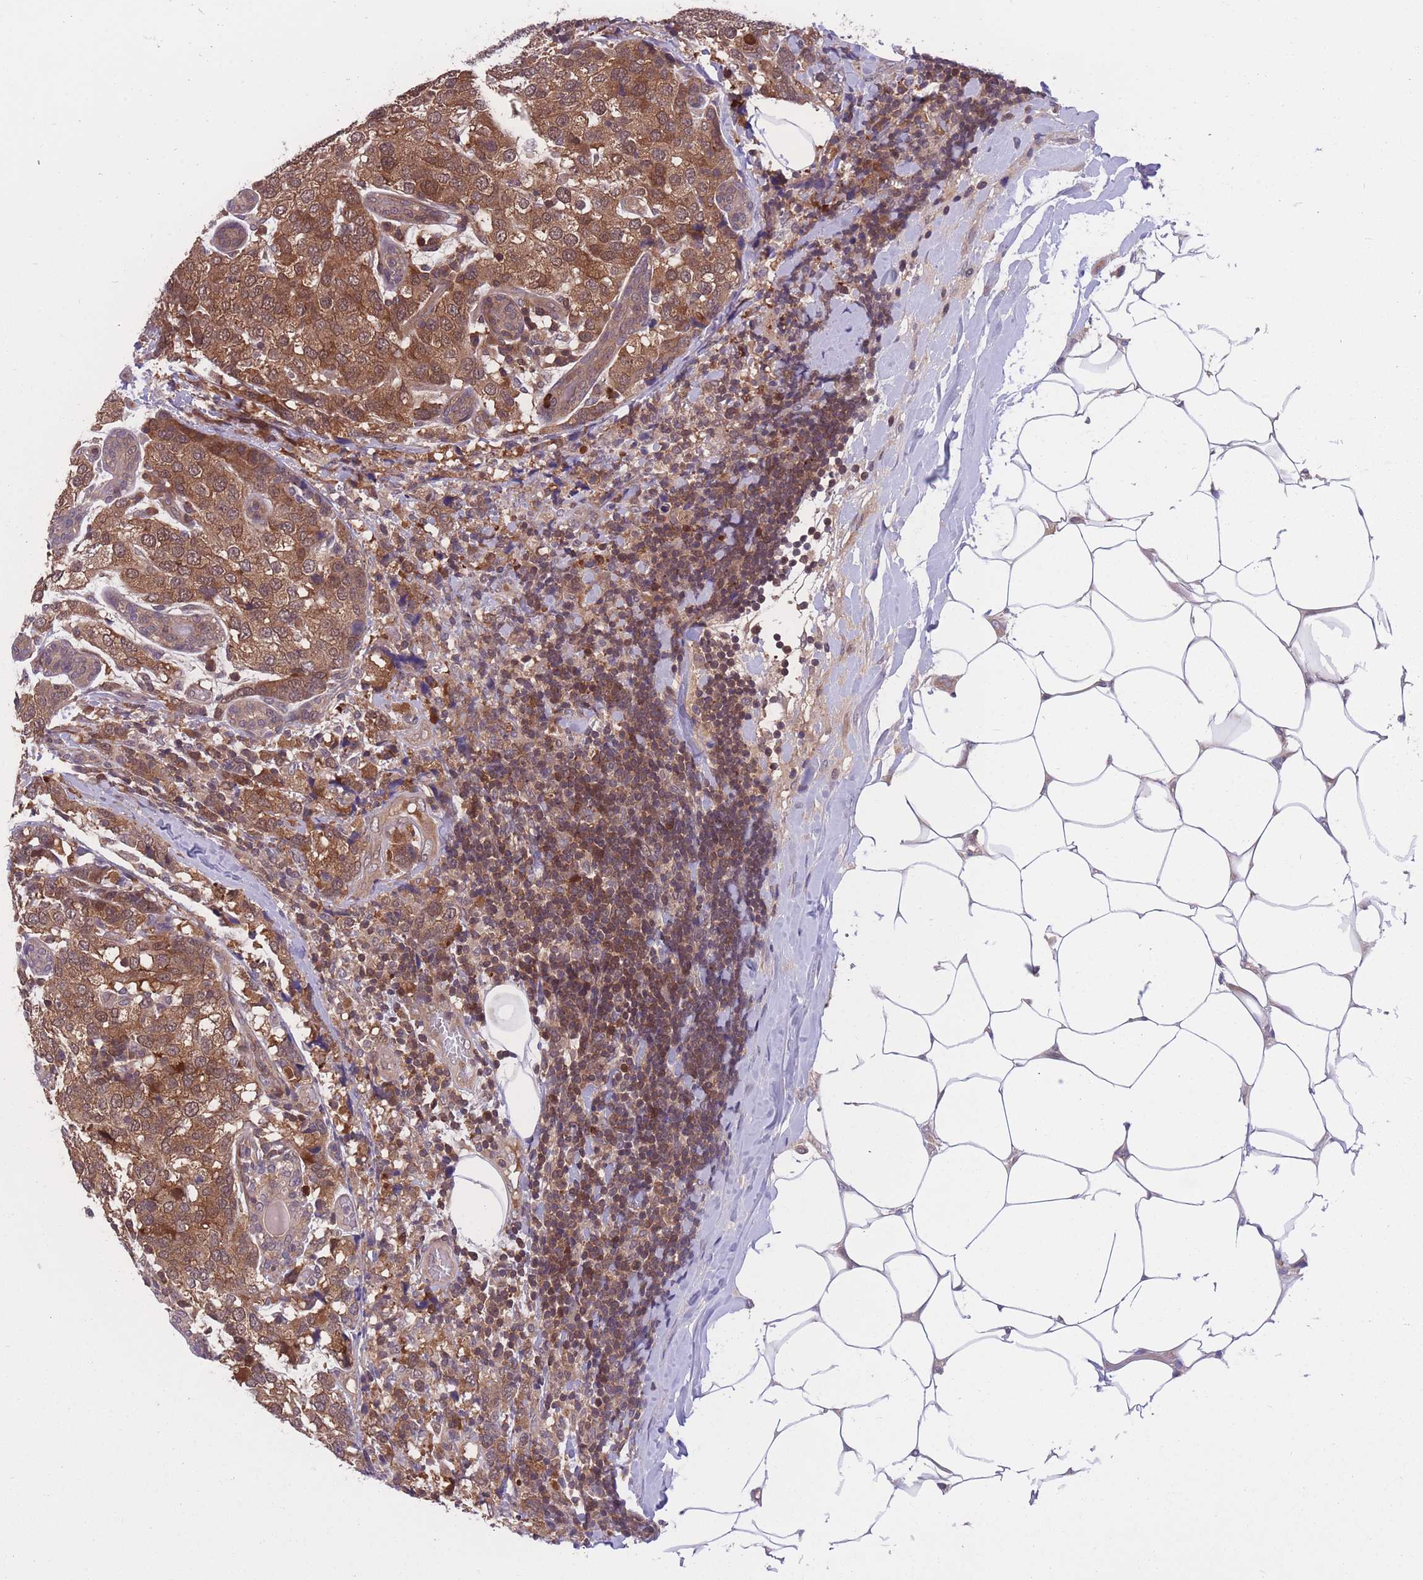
{"staining": {"intensity": "moderate", "quantity": ">75%", "location": "cytoplasmic/membranous"}, "tissue": "breast cancer", "cell_type": "Tumor cells", "image_type": "cancer", "snomed": [{"axis": "morphology", "description": "Lobular carcinoma"}, {"axis": "topography", "description": "Breast"}], "caption": "Lobular carcinoma (breast) stained for a protein (brown) demonstrates moderate cytoplasmic/membranous positive staining in approximately >75% of tumor cells.", "gene": "UBE2N", "patient": {"sex": "female", "age": 59}}